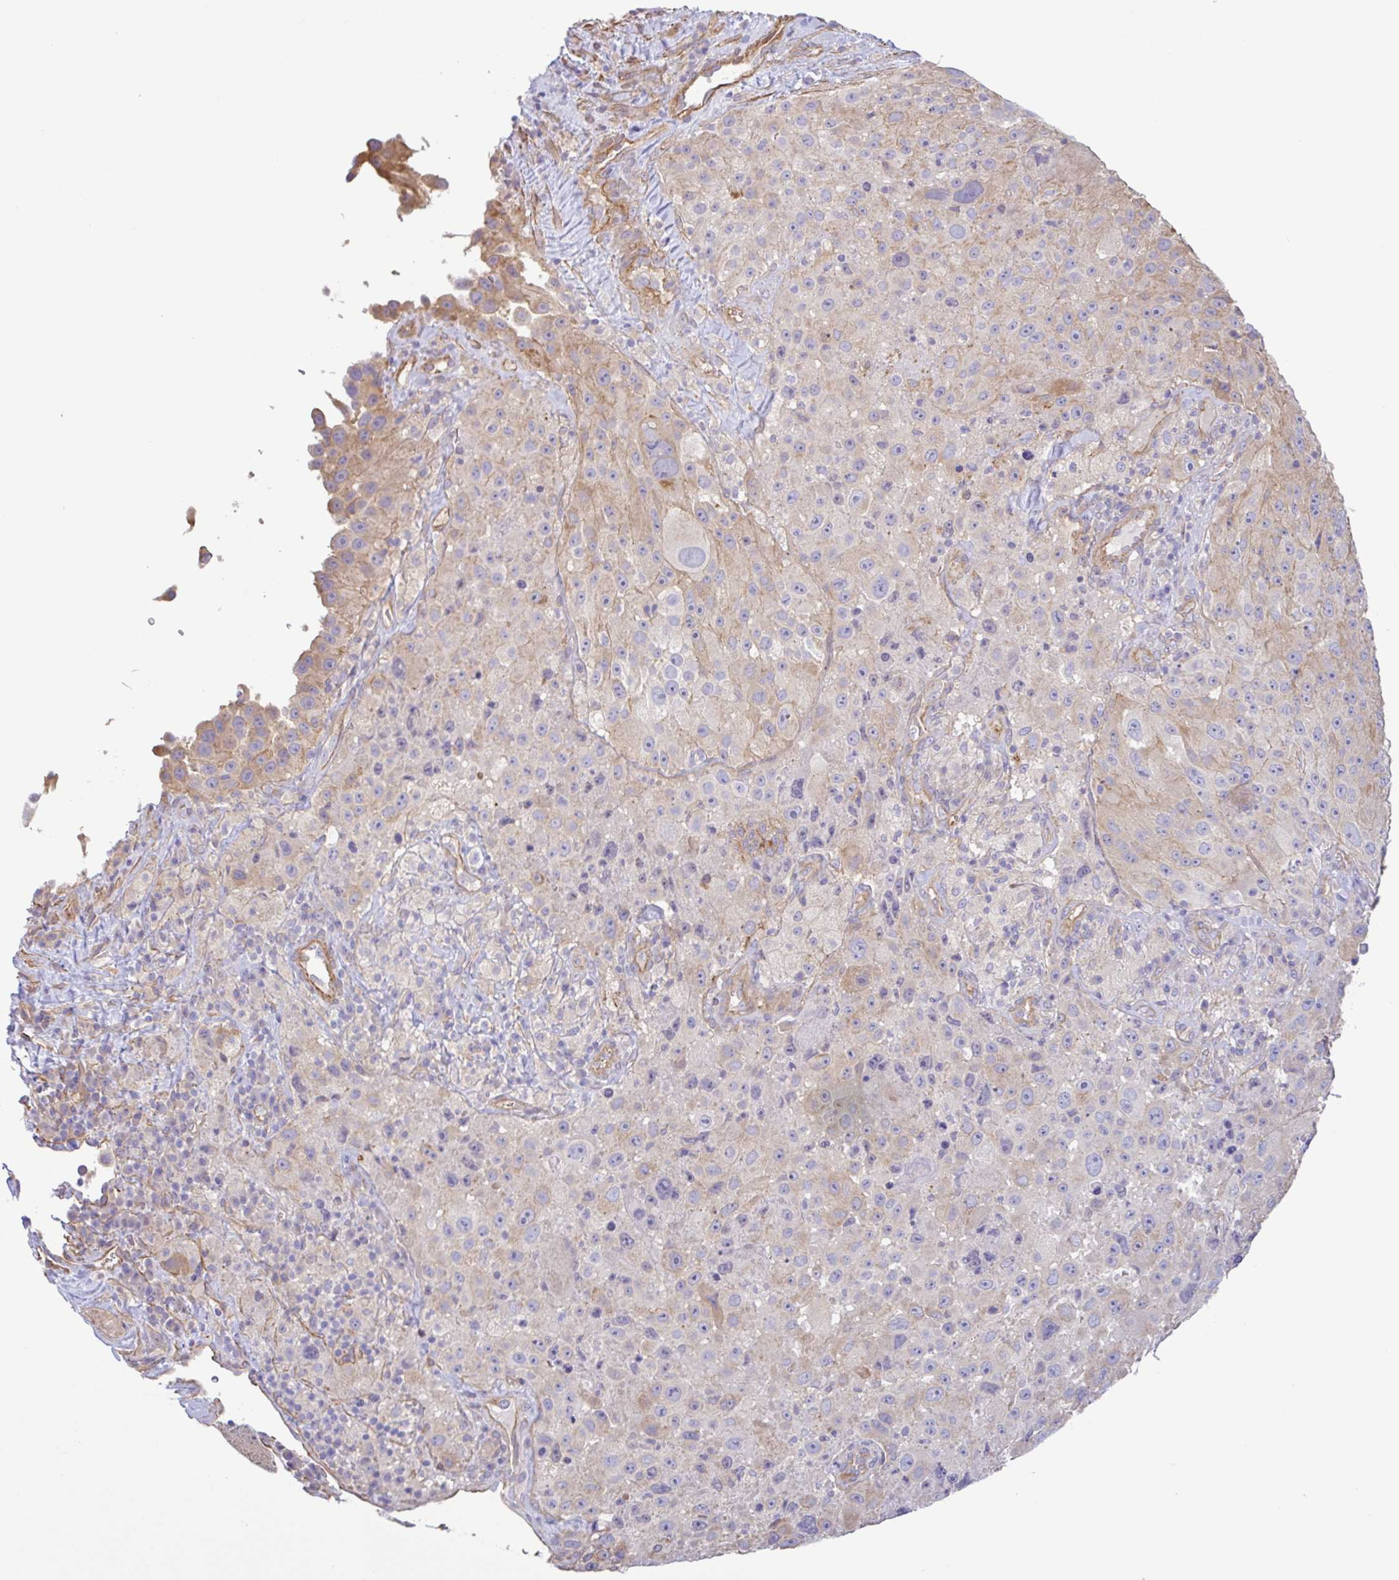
{"staining": {"intensity": "weak", "quantity": "<25%", "location": "cytoplasmic/membranous"}, "tissue": "melanoma", "cell_type": "Tumor cells", "image_type": "cancer", "snomed": [{"axis": "morphology", "description": "Malignant melanoma, Metastatic site"}, {"axis": "topography", "description": "Lymph node"}], "caption": "An IHC micrograph of malignant melanoma (metastatic site) is shown. There is no staining in tumor cells of malignant melanoma (metastatic site). The staining was performed using DAB (3,3'-diaminobenzidine) to visualize the protein expression in brown, while the nuclei were stained in blue with hematoxylin (Magnification: 20x).", "gene": "PLCD4", "patient": {"sex": "male", "age": 62}}